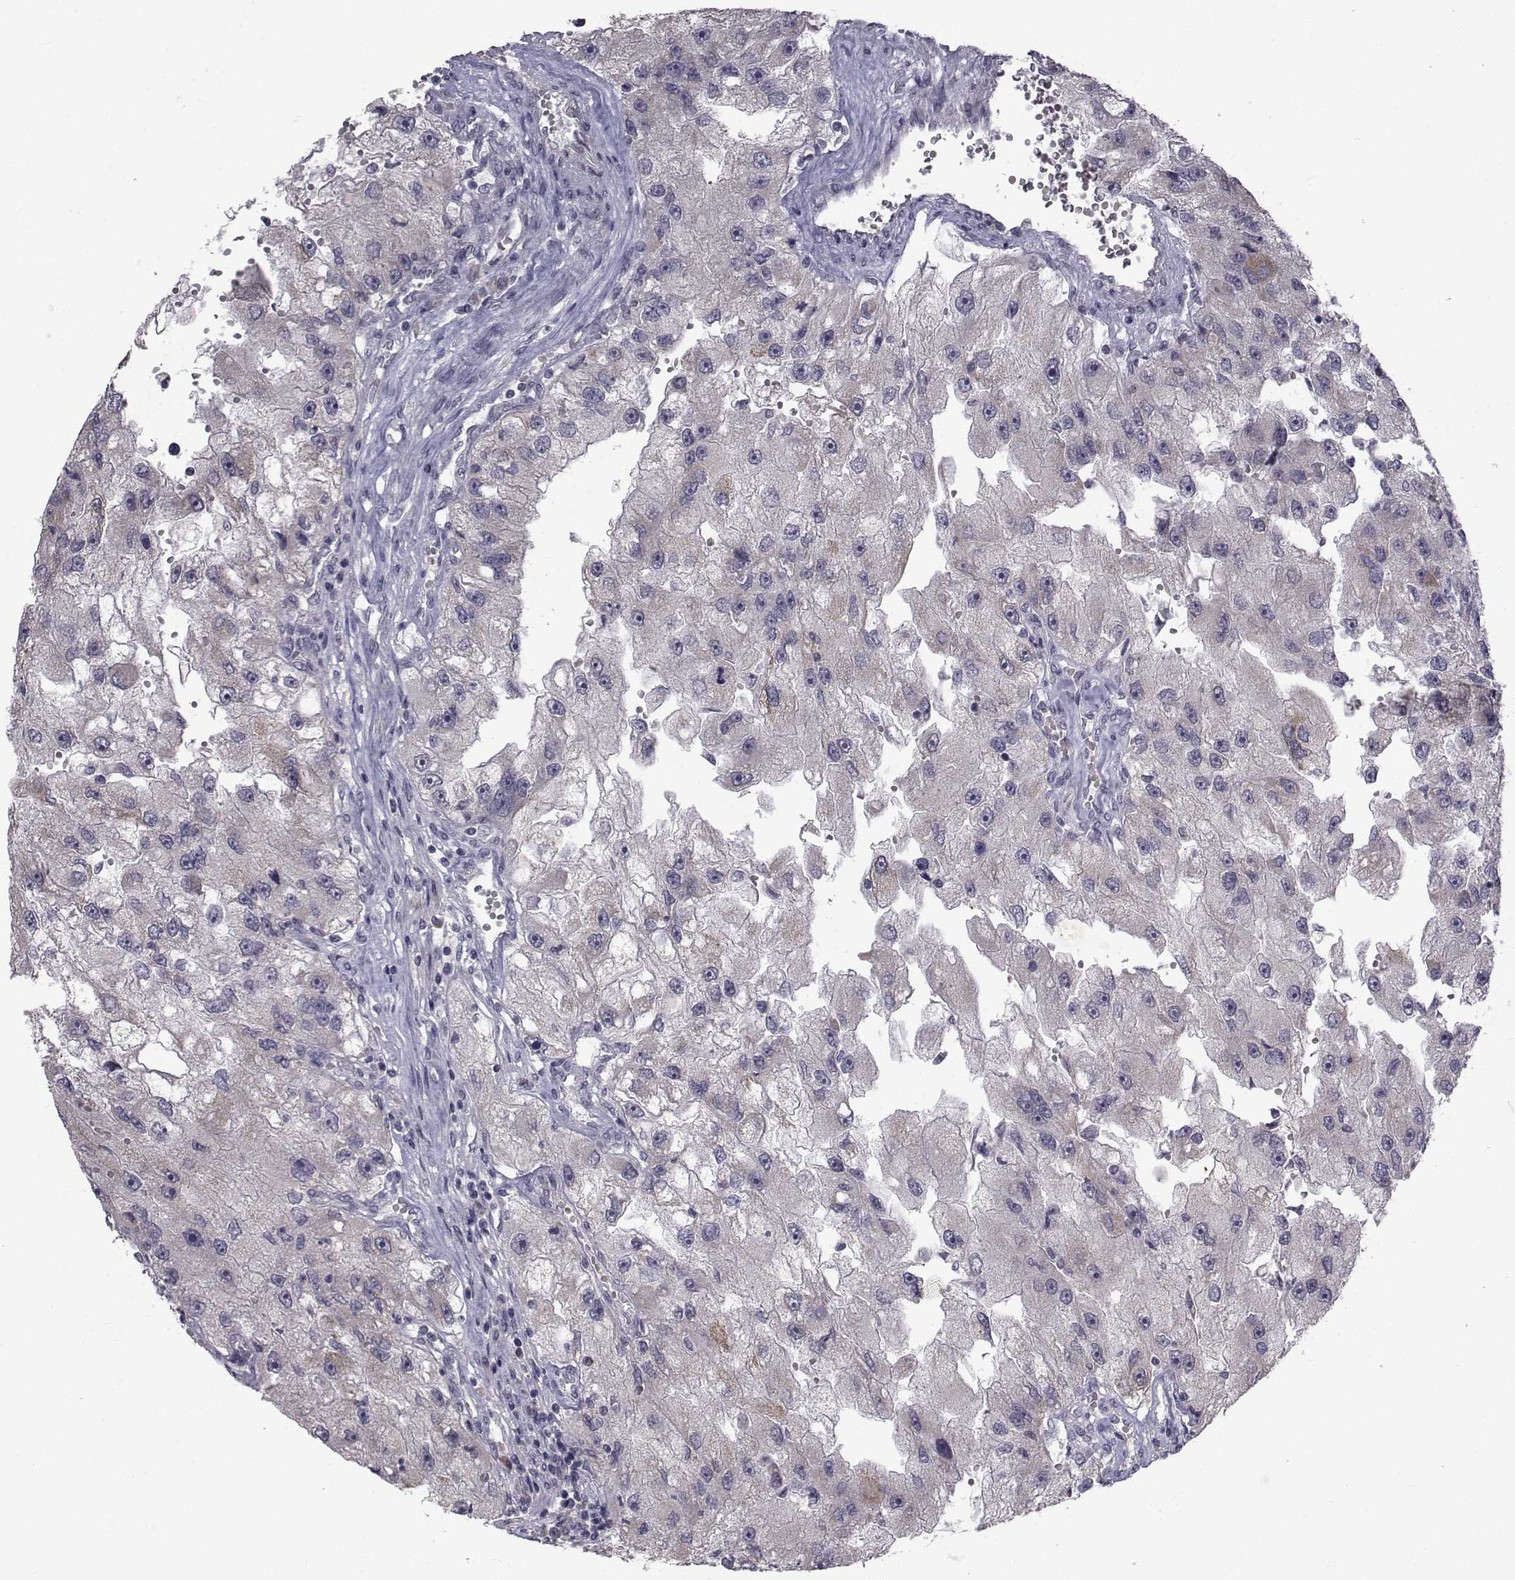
{"staining": {"intensity": "negative", "quantity": "none", "location": "none"}, "tissue": "renal cancer", "cell_type": "Tumor cells", "image_type": "cancer", "snomed": [{"axis": "morphology", "description": "Adenocarcinoma, NOS"}, {"axis": "topography", "description": "Kidney"}], "caption": "Immunohistochemistry (IHC) photomicrograph of neoplastic tissue: human renal adenocarcinoma stained with DAB displays no significant protein expression in tumor cells.", "gene": "FDXR", "patient": {"sex": "male", "age": 63}}